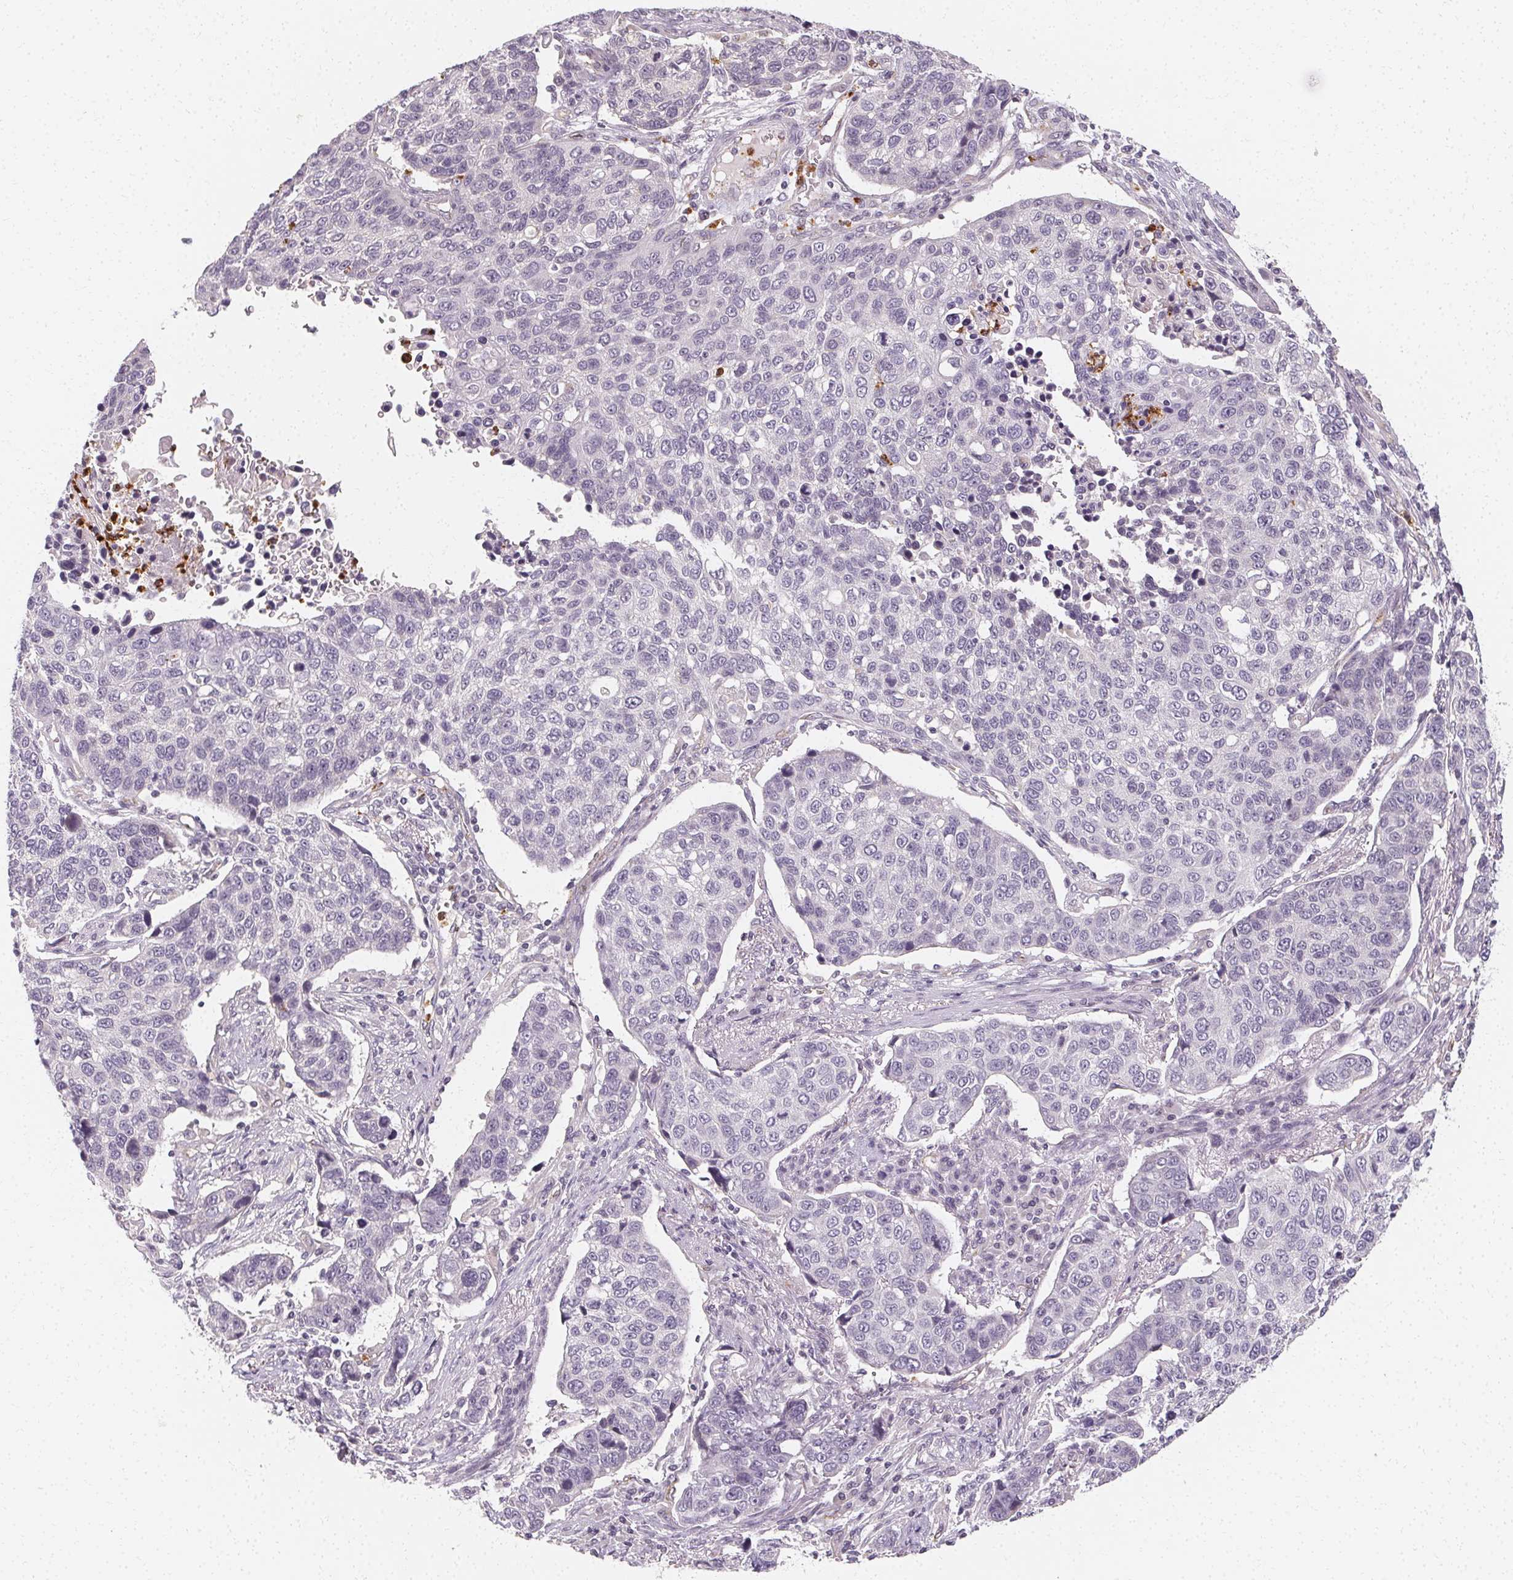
{"staining": {"intensity": "negative", "quantity": "none", "location": "none"}, "tissue": "lung cancer", "cell_type": "Tumor cells", "image_type": "cancer", "snomed": [{"axis": "morphology", "description": "Squamous cell carcinoma, NOS"}, {"axis": "topography", "description": "Lymph node"}, {"axis": "topography", "description": "Lung"}], "caption": "The micrograph shows no staining of tumor cells in lung cancer (squamous cell carcinoma). (Brightfield microscopy of DAB (3,3'-diaminobenzidine) immunohistochemistry (IHC) at high magnification).", "gene": "CLCNKB", "patient": {"sex": "male", "age": 61}}